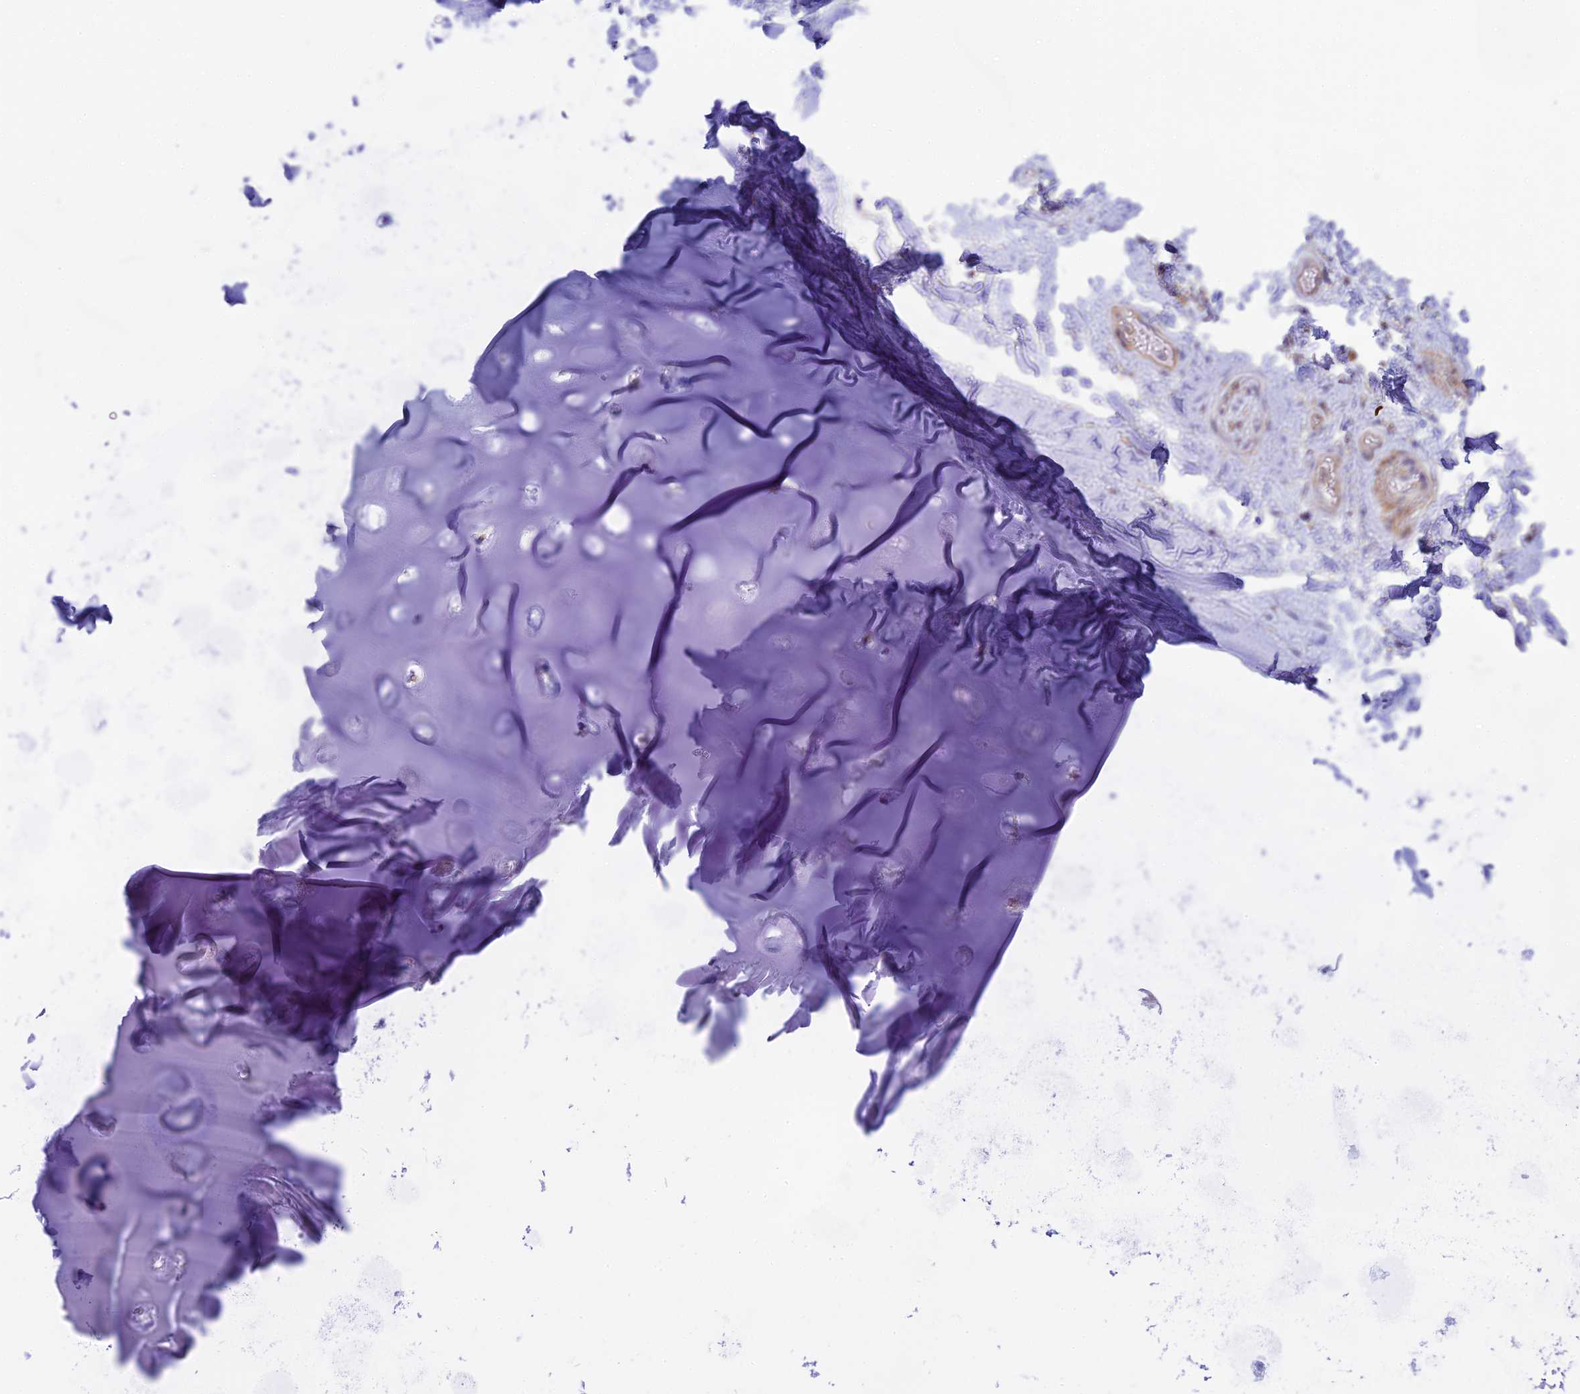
{"staining": {"intensity": "weak", "quantity": ">75%", "location": "cytoplasmic/membranous"}, "tissue": "adipose tissue", "cell_type": "Adipocytes", "image_type": "normal", "snomed": [{"axis": "morphology", "description": "Normal tissue, NOS"}, {"axis": "topography", "description": "Lymph node"}, {"axis": "topography", "description": "Cartilage tissue"}, {"axis": "topography", "description": "Bronchus"}], "caption": "This histopathology image exhibits IHC staining of benign human adipose tissue, with low weak cytoplasmic/membranous expression in about >75% of adipocytes.", "gene": "CORO7", "patient": {"sex": "male", "age": 63}}